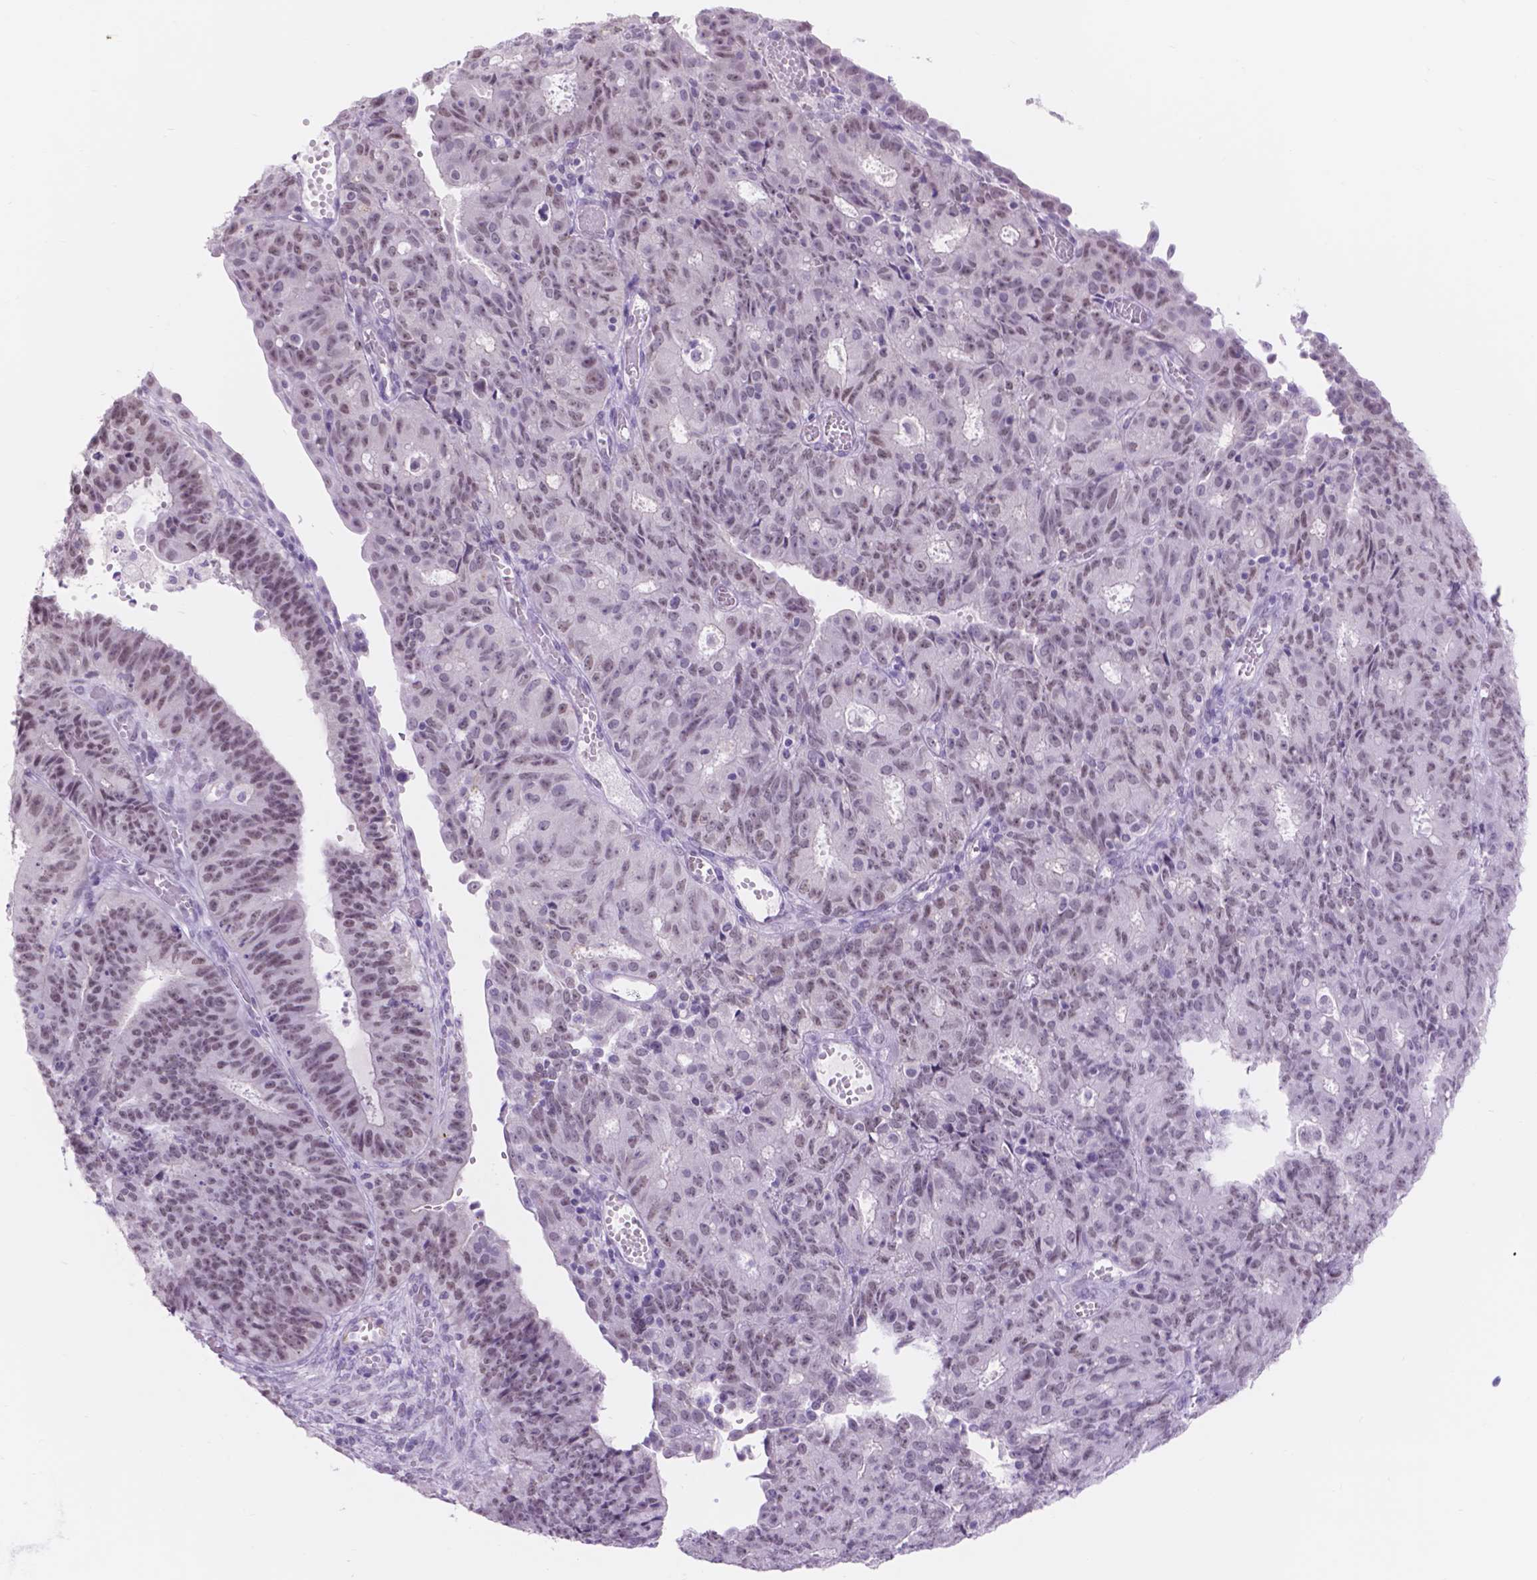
{"staining": {"intensity": "weak", "quantity": ">75%", "location": "nuclear"}, "tissue": "ovarian cancer", "cell_type": "Tumor cells", "image_type": "cancer", "snomed": [{"axis": "morphology", "description": "Carcinoma, endometroid"}, {"axis": "topography", "description": "Ovary"}], "caption": "A high-resolution histopathology image shows IHC staining of ovarian endometroid carcinoma, which demonstrates weak nuclear expression in about >75% of tumor cells.", "gene": "DCC", "patient": {"sex": "female", "age": 42}}